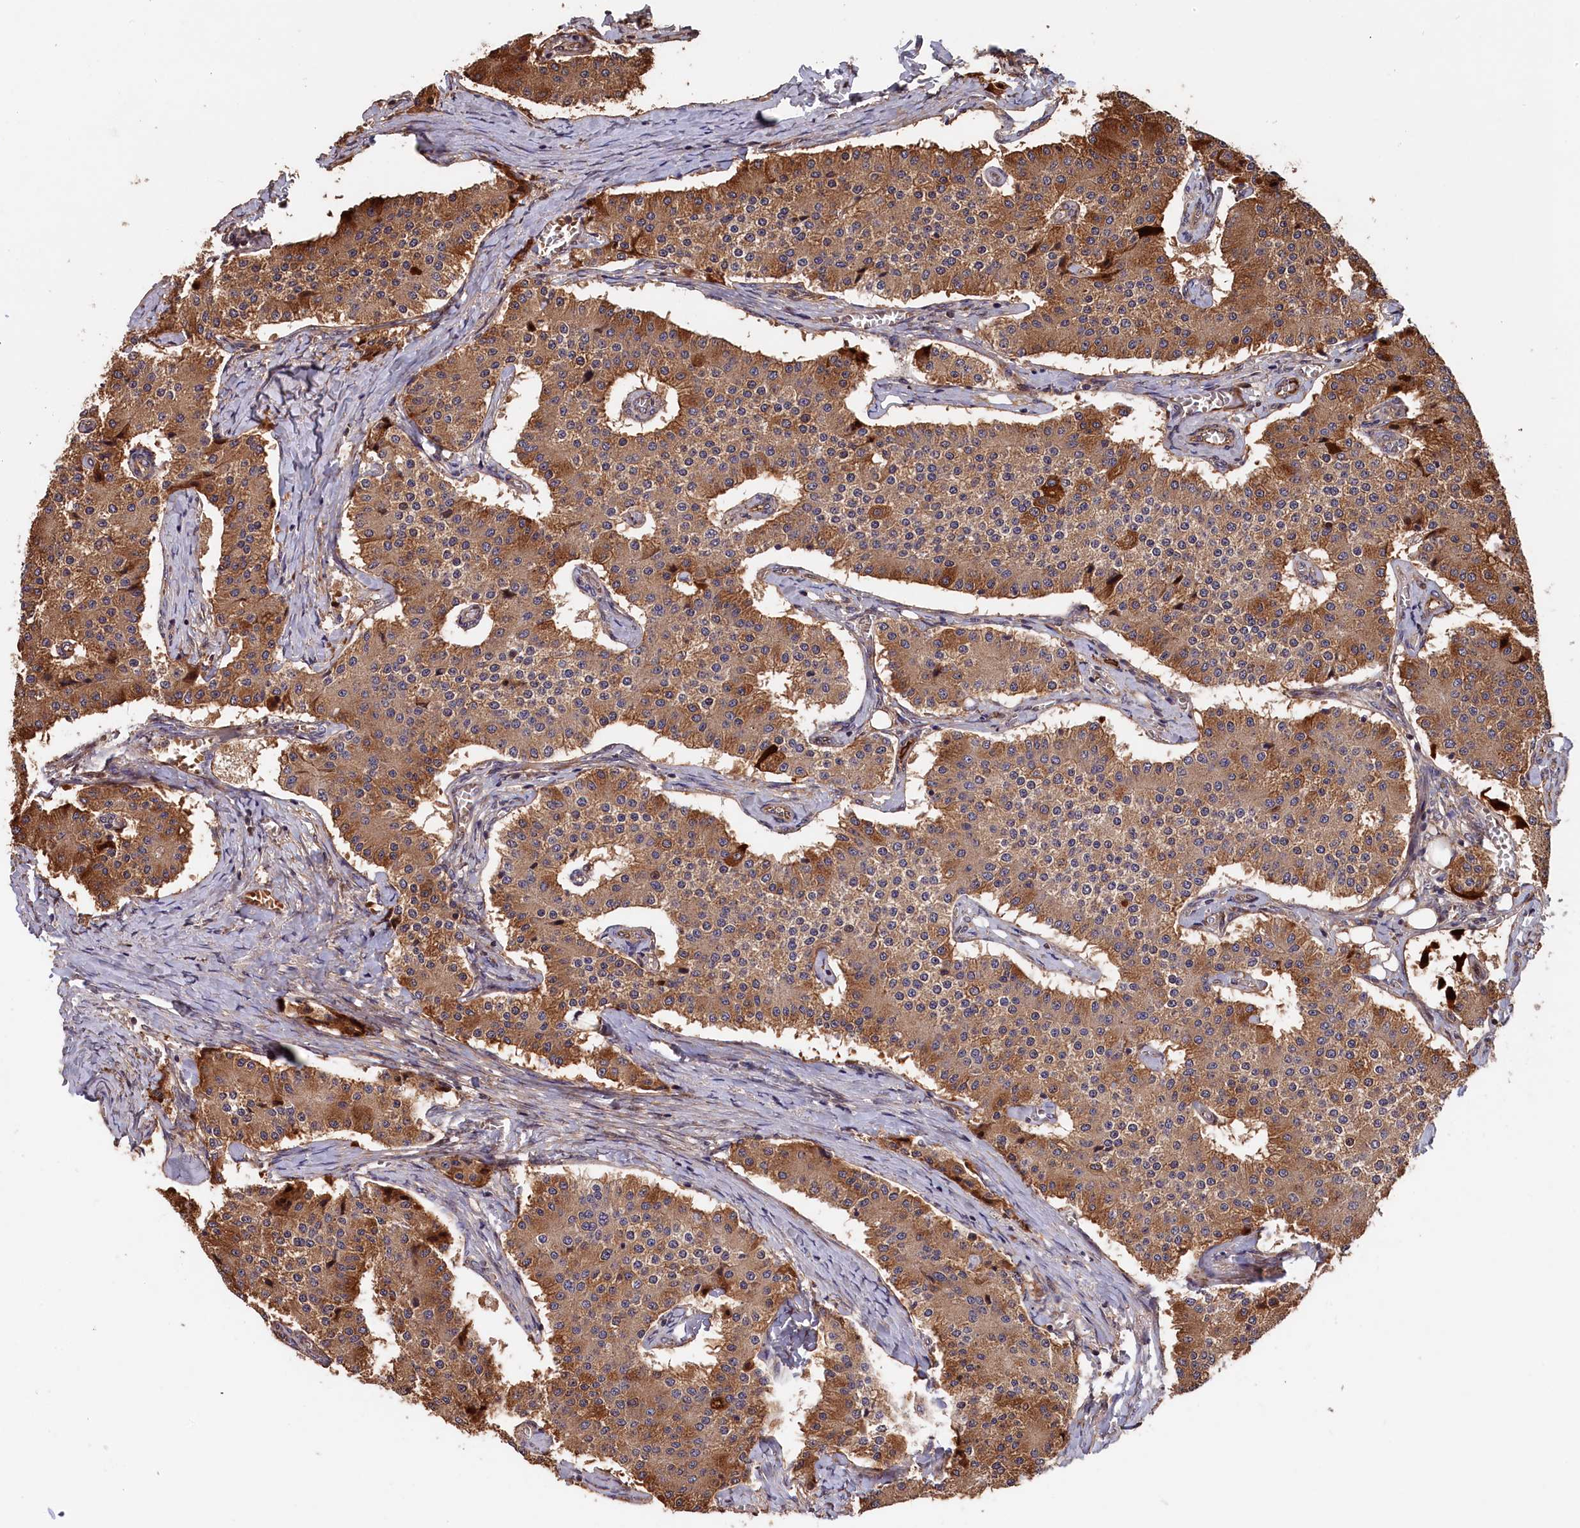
{"staining": {"intensity": "moderate", "quantity": ">75%", "location": "cytoplasmic/membranous"}, "tissue": "carcinoid", "cell_type": "Tumor cells", "image_type": "cancer", "snomed": [{"axis": "morphology", "description": "Carcinoid, malignant, NOS"}, {"axis": "topography", "description": "Colon"}], "caption": "Malignant carcinoid stained with a protein marker exhibits moderate staining in tumor cells.", "gene": "GREB1L", "patient": {"sex": "female", "age": 52}}